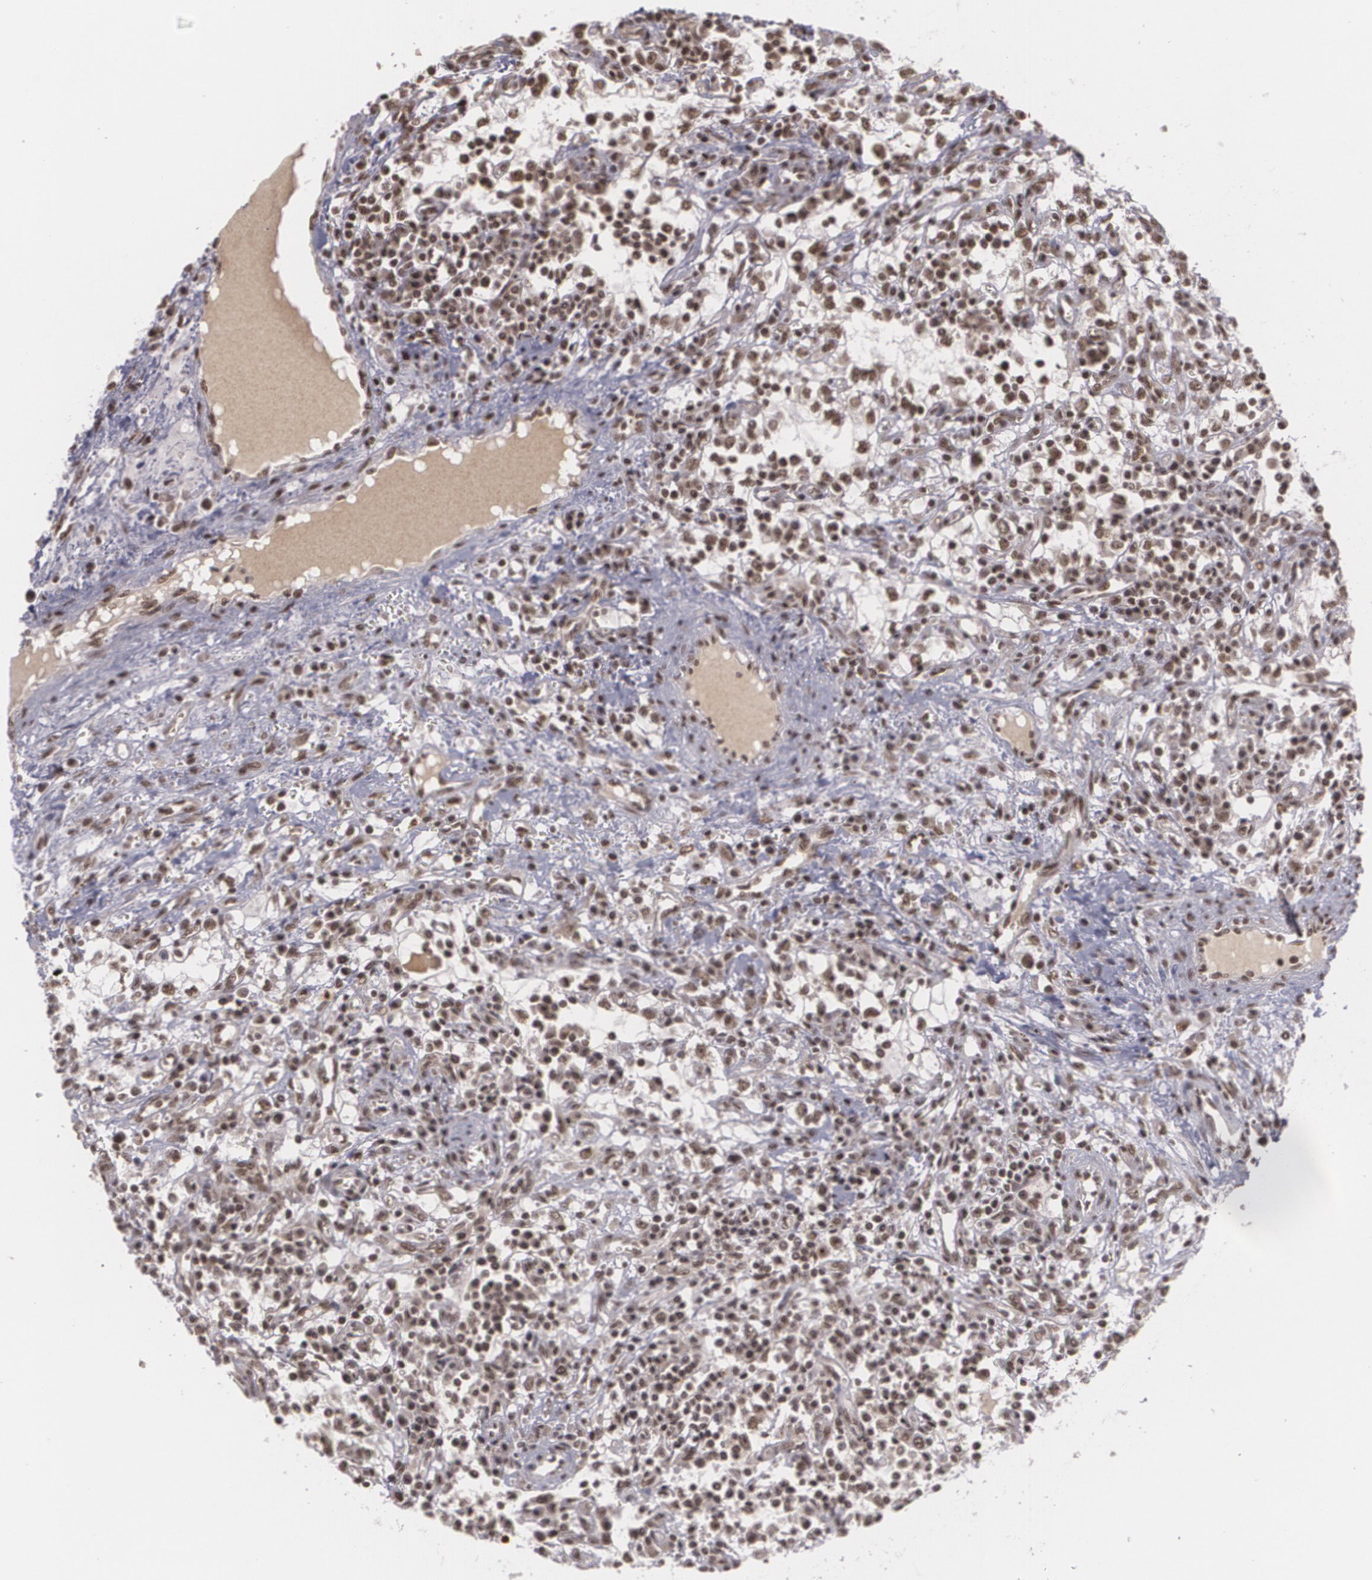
{"staining": {"intensity": "strong", "quantity": ">75%", "location": "nuclear"}, "tissue": "renal cancer", "cell_type": "Tumor cells", "image_type": "cancer", "snomed": [{"axis": "morphology", "description": "Adenocarcinoma, NOS"}, {"axis": "topography", "description": "Kidney"}], "caption": "Immunohistochemistry of renal adenocarcinoma demonstrates high levels of strong nuclear expression in approximately >75% of tumor cells.", "gene": "RXRB", "patient": {"sex": "male", "age": 82}}